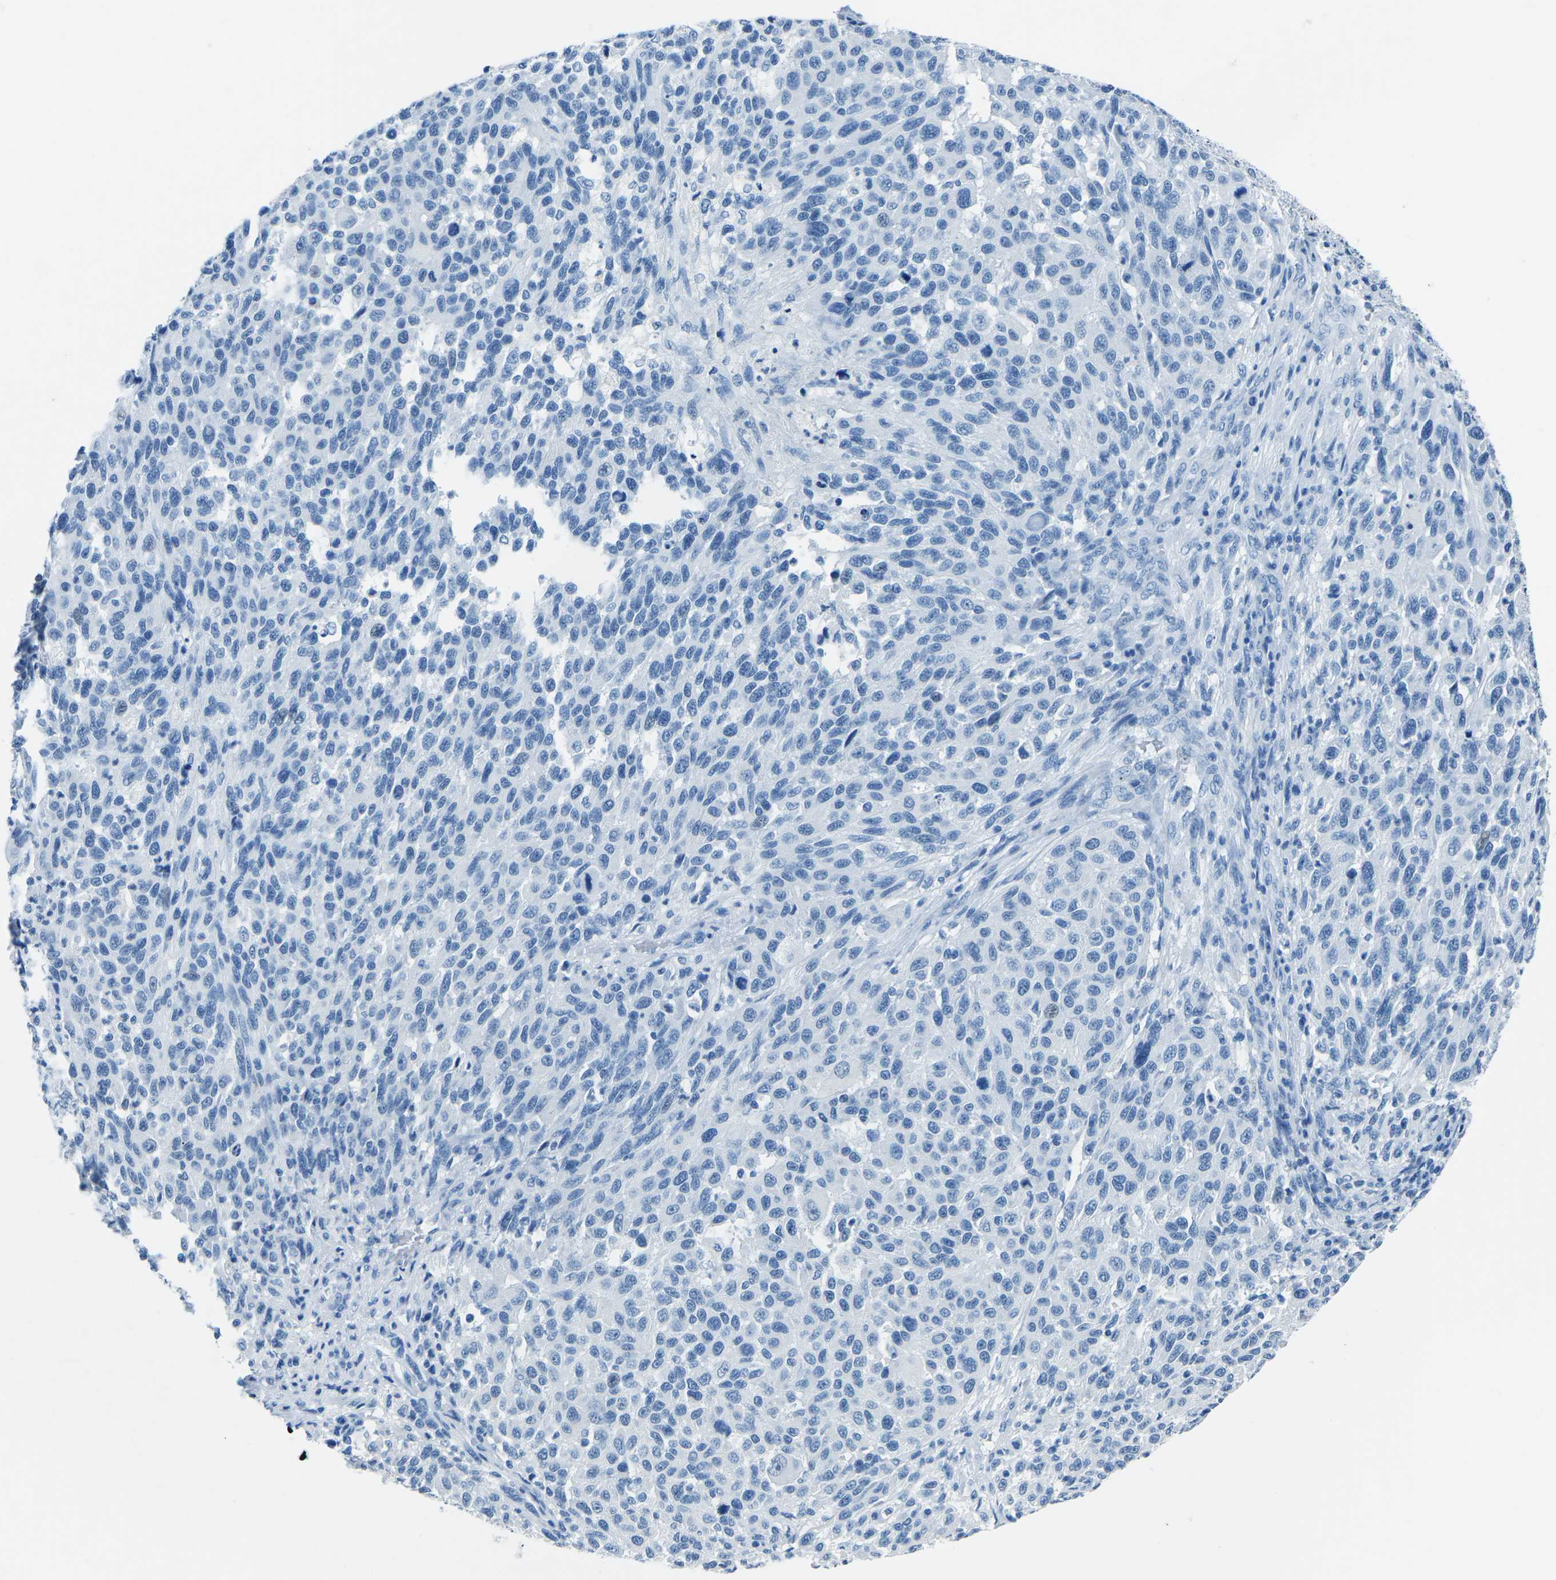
{"staining": {"intensity": "negative", "quantity": "none", "location": "none"}, "tissue": "melanoma", "cell_type": "Tumor cells", "image_type": "cancer", "snomed": [{"axis": "morphology", "description": "Malignant melanoma, Metastatic site"}, {"axis": "topography", "description": "Lymph node"}], "caption": "This is an IHC photomicrograph of melanoma. There is no staining in tumor cells.", "gene": "MYH8", "patient": {"sex": "male", "age": 61}}